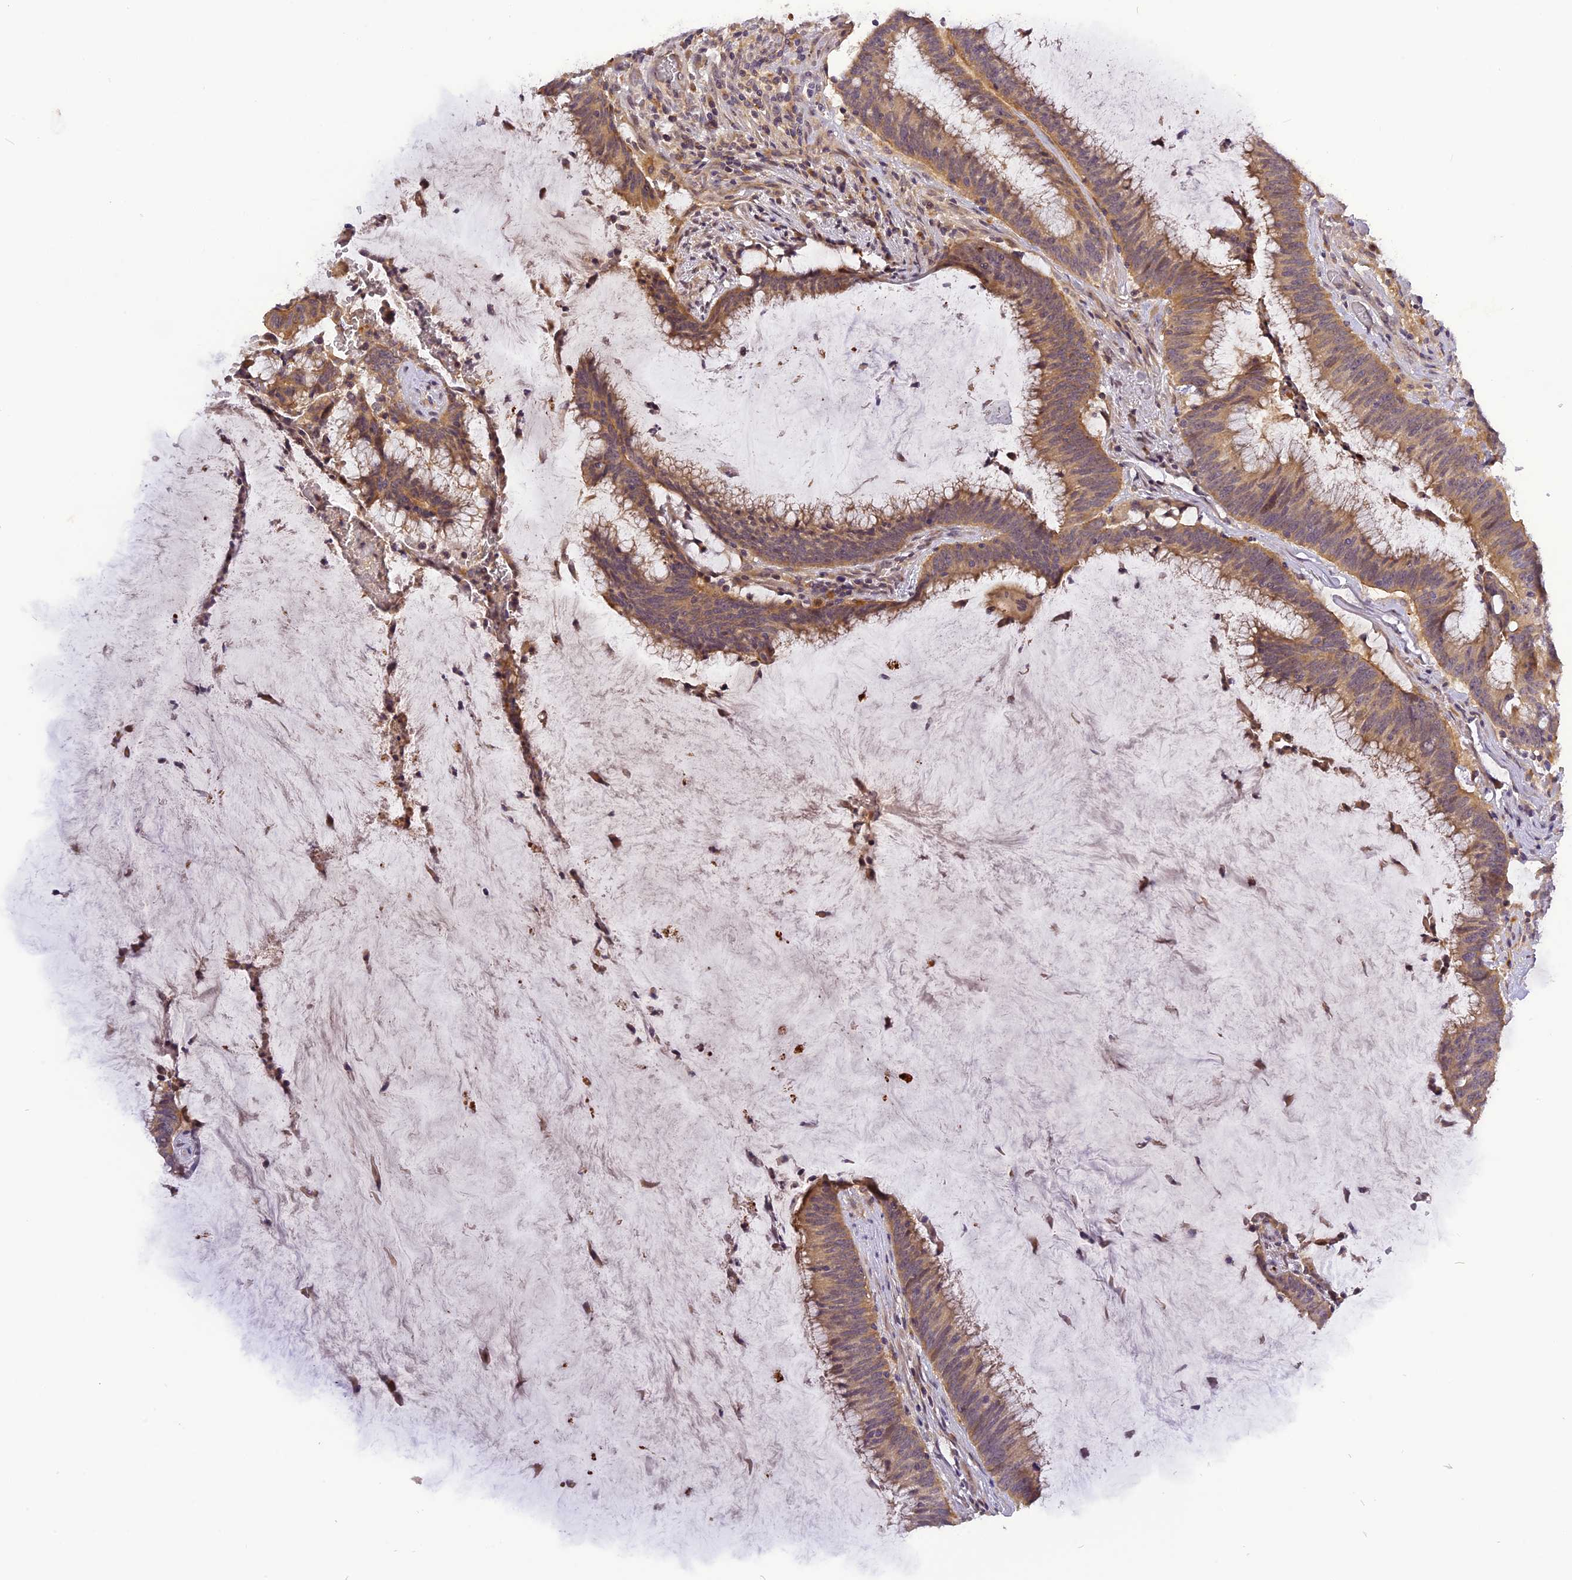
{"staining": {"intensity": "moderate", "quantity": ">75%", "location": "cytoplasmic/membranous"}, "tissue": "colorectal cancer", "cell_type": "Tumor cells", "image_type": "cancer", "snomed": [{"axis": "morphology", "description": "Adenocarcinoma, NOS"}, {"axis": "topography", "description": "Rectum"}], "caption": "Moderate cytoplasmic/membranous positivity is appreciated in about >75% of tumor cells in colorectal adenocarcinoma.", "gene": "FNIP2", "patient": {"sex": "female", "age": 77}}